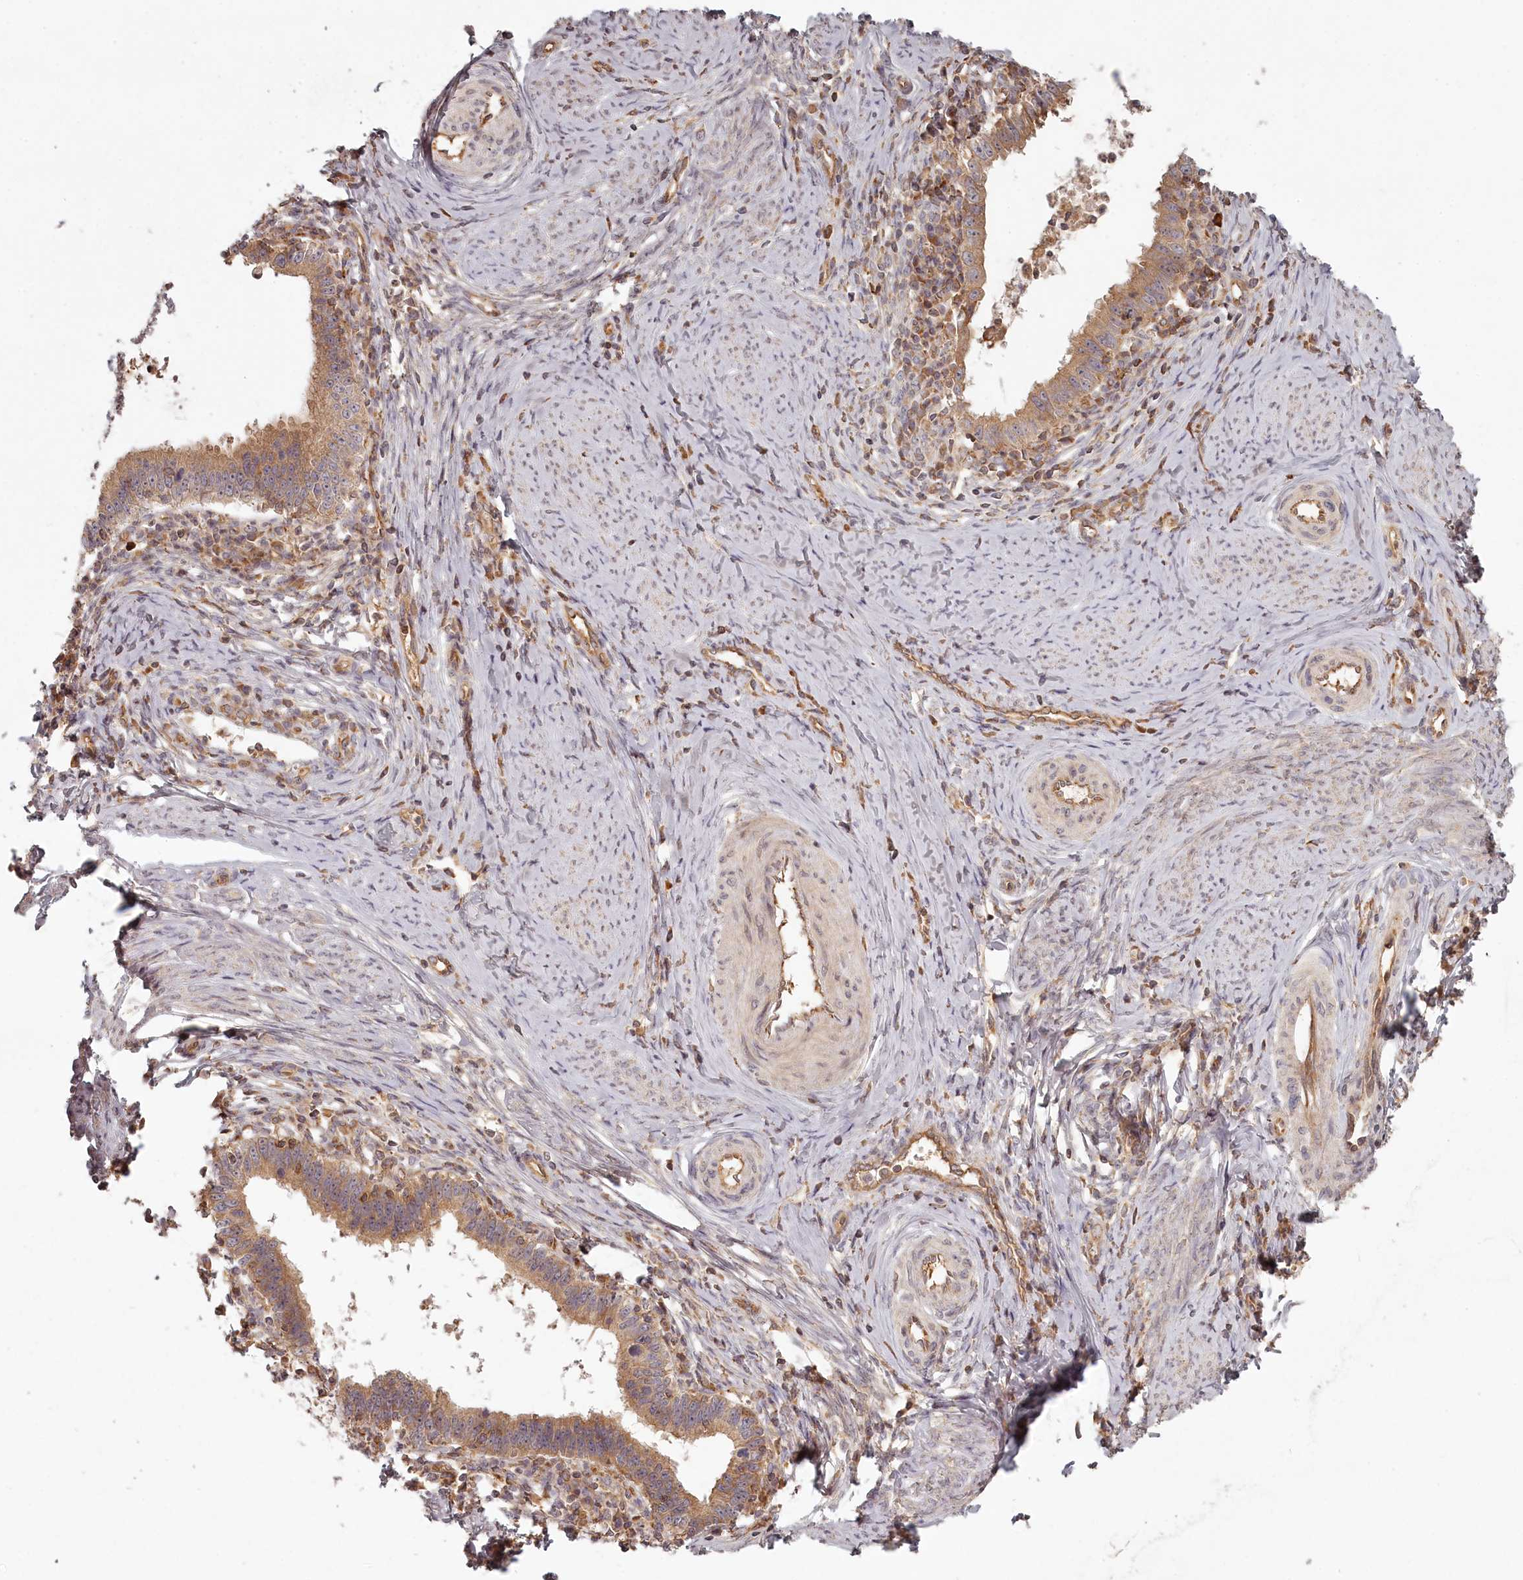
{"staining": {"intensity": "moderate", "quantity": ">75%", "location": "cytoplasmic/membranous"}, "tissue": "cervical cancer", "cell_type": "Tumor cells", "image_type": "cancer", "snomed": [{"axis": "morphology", "description": "Adenocarcinoma, NOS"}, {"axis": "topography", "description": "Cervix"}], "caption": "Tumor cells reveal medium levels of moderate cytoplasmic/membranous expression in approximately >75% of cells in adenocarcinoma (cervical).", "gene": "TMIE", "patient": {"sex": "female", "age": 36}}